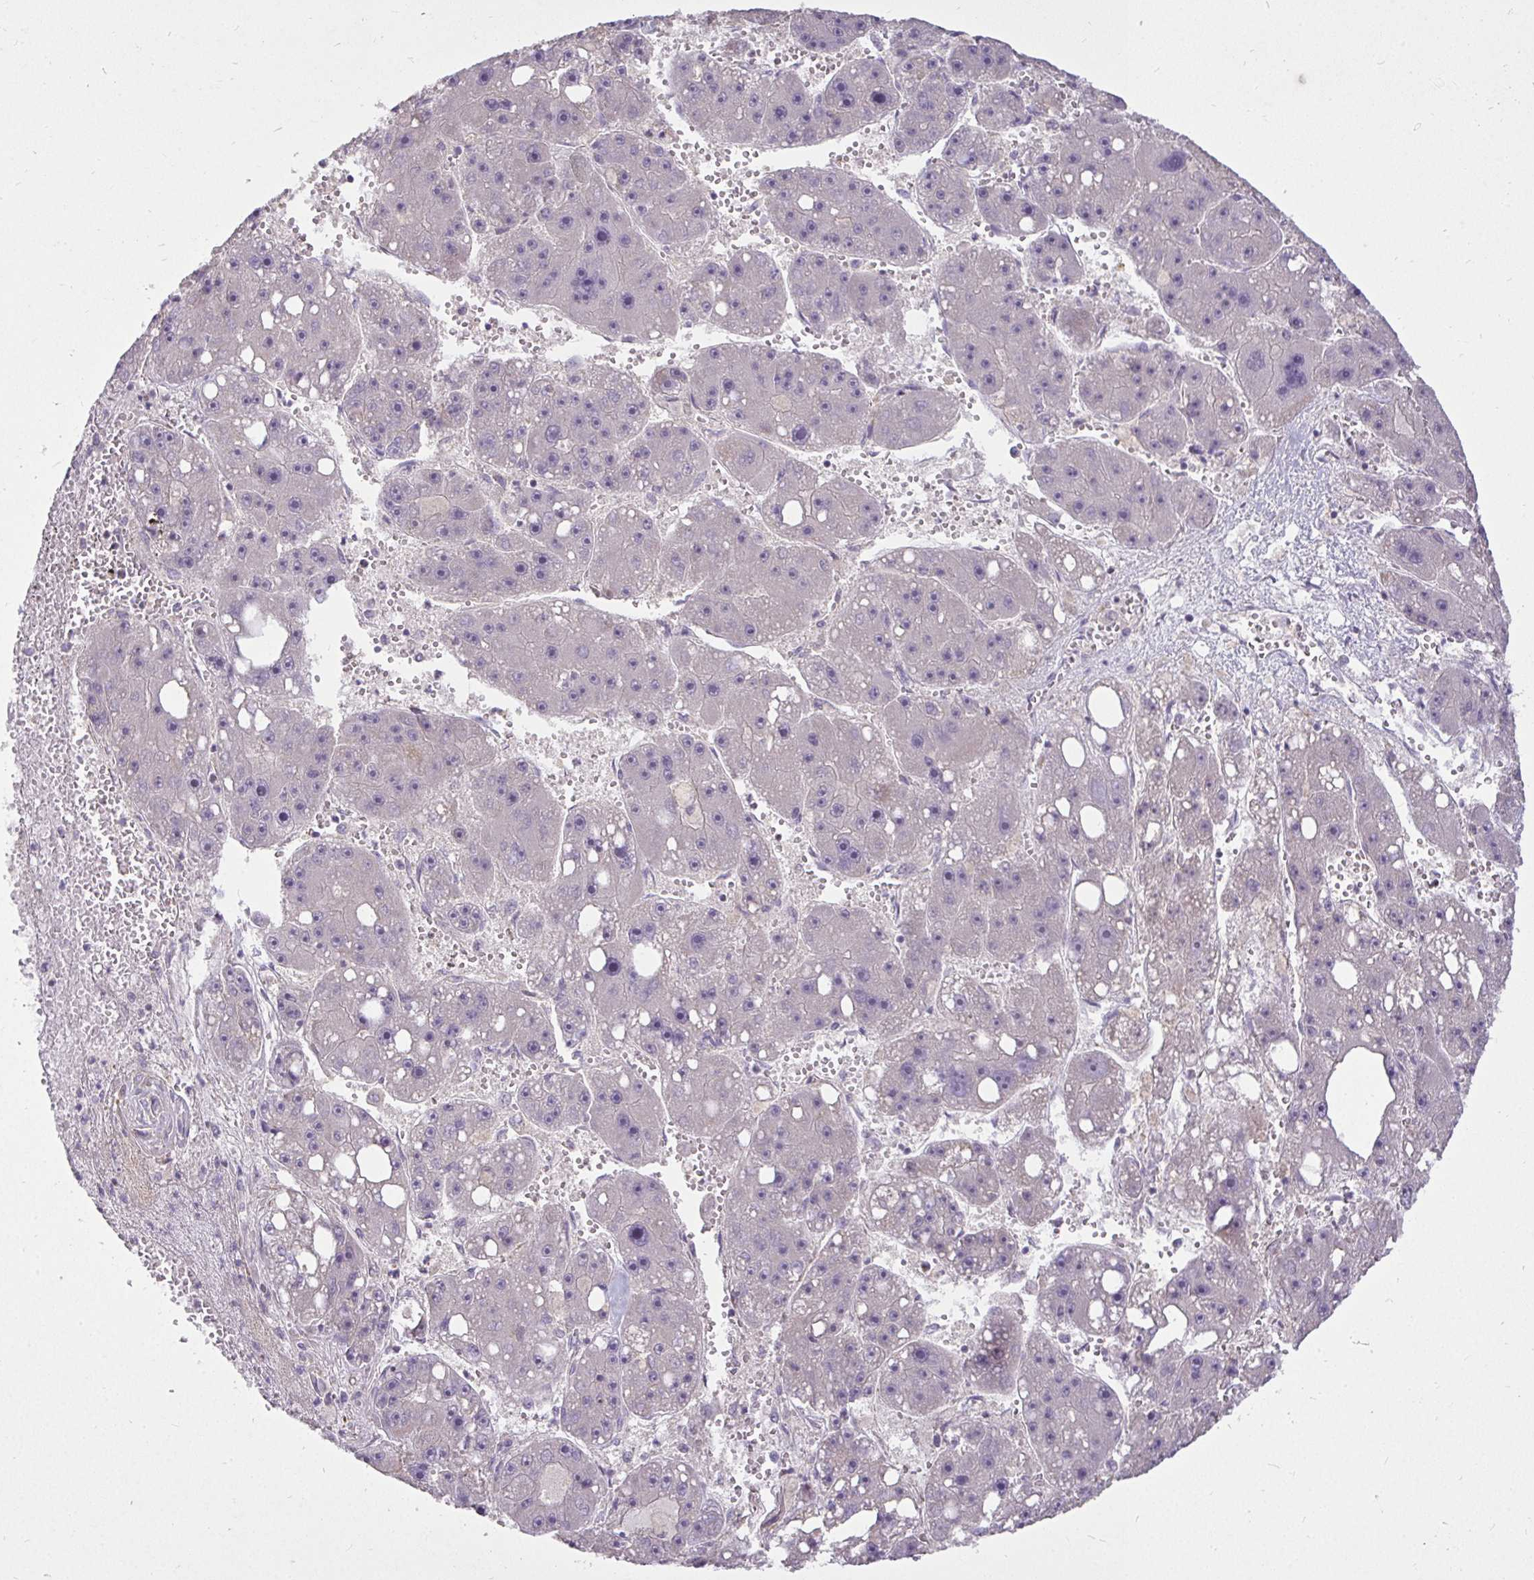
{"staining": {"intensity": "negative", "quantity": "none", "location": "none"}, "tissue": "liver cancer", "cell_type": "Tumor cells", "image_type": "cancer", "snomed": [{"axis": "morphology", "description": "Carcinoma, Hepatocellular, NOS"}, {"axis": "topography", "description": "Liver"}], "caption": "IHC of liver cancer (hepatocellular carcinoma) demonstrates no expression in tumor cells.", "gene": "STRIP1", "patient": {"sex": "female", "age": 61}}